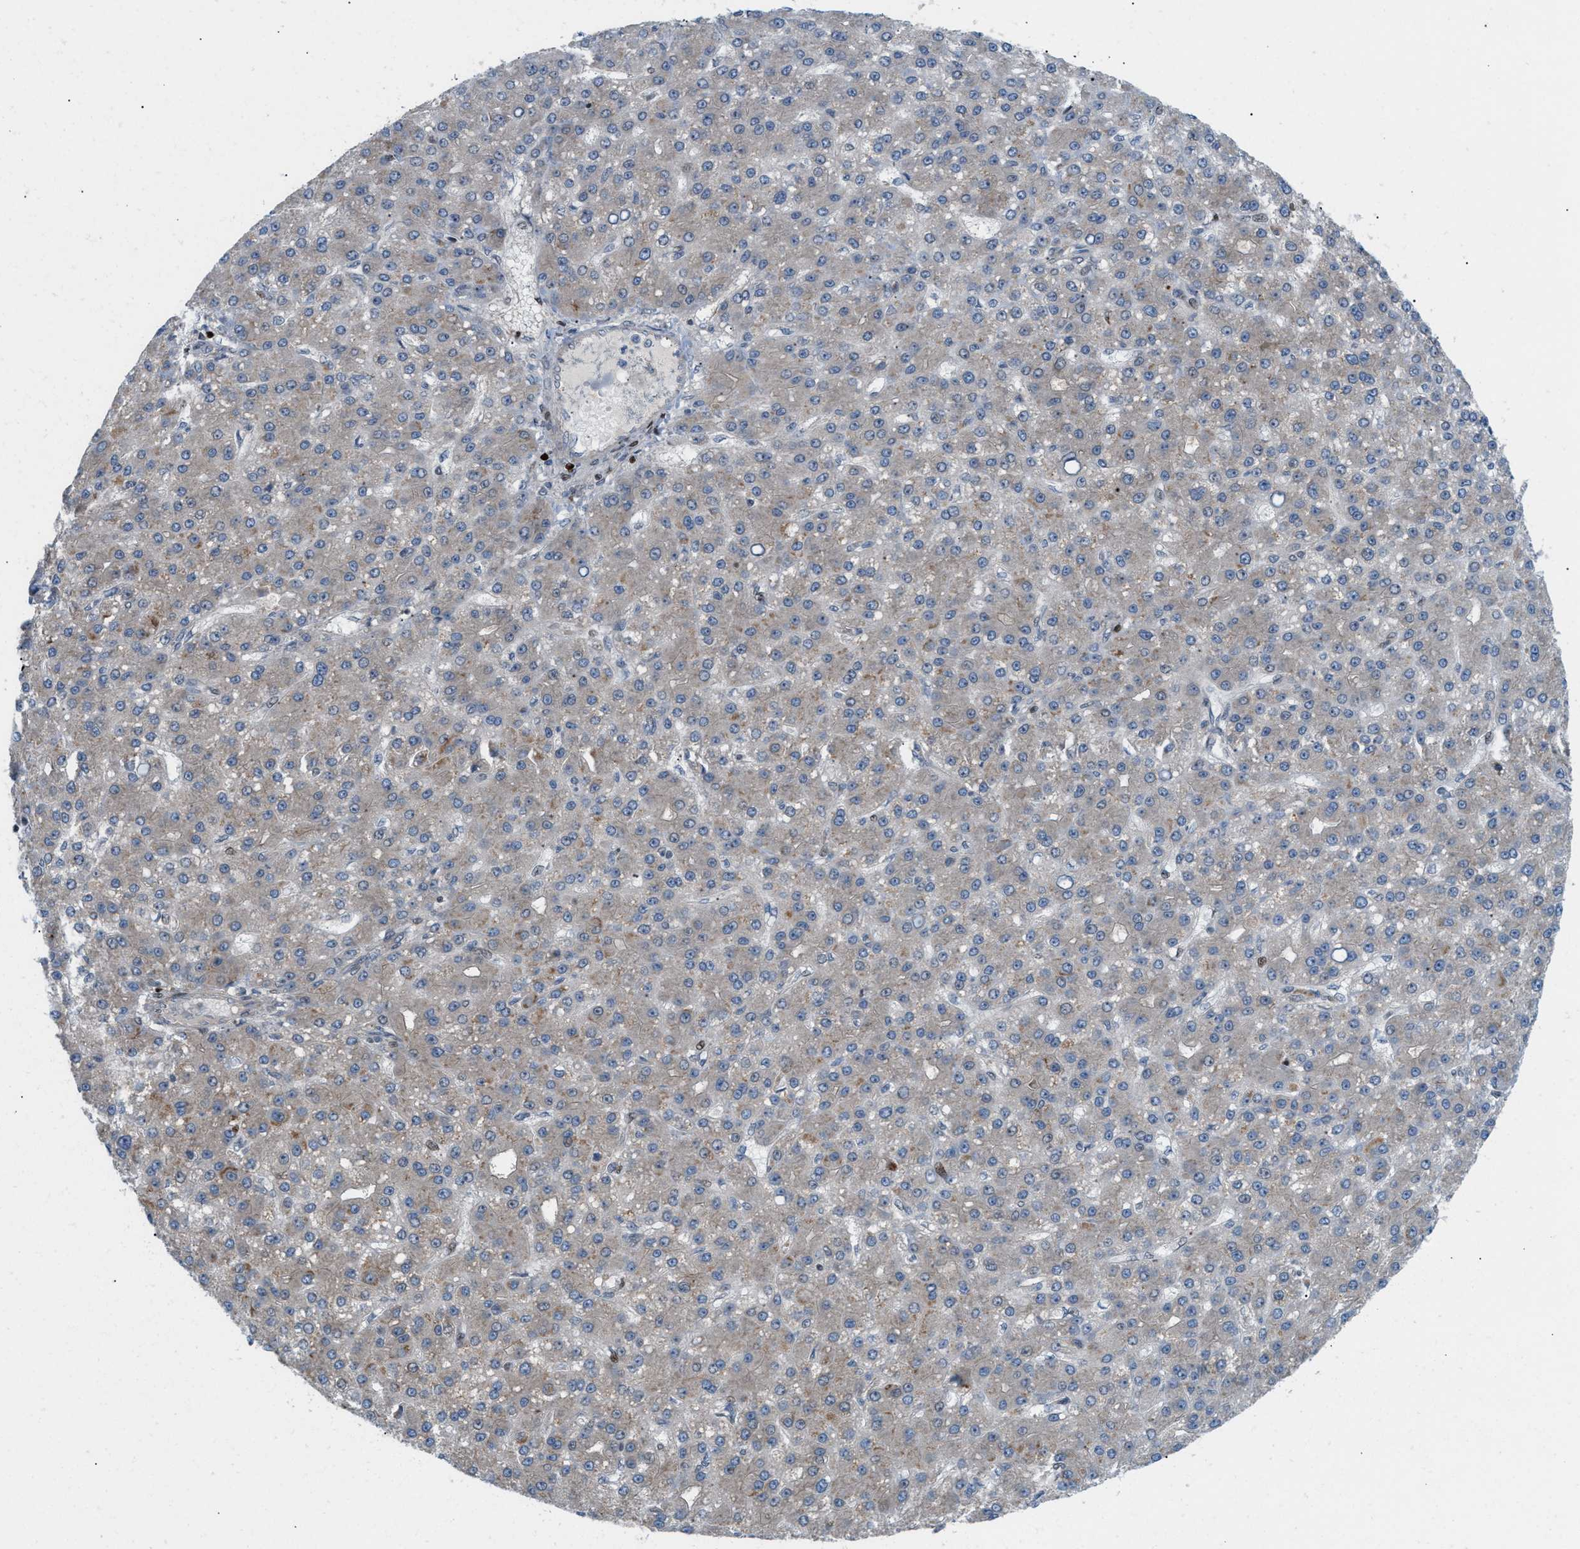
{"staining": {"intensity": "weak", "quantity": "<25%", "location": "cytoplasmic/membranous"}, "tissue": "liver cancer", "cell_type": "Tumor cells", "image_type": "cancer", "snomed": [{"axis": "morphology", "description": "Carcinoma, Hepatocellular, NOS"}, {"axis": "topography", "description": "Liver"}], "caption": "Micrograph shows no protein expression in tumor cells of hepatocellular carcinoma (liver) tissue.", "gene": "ZNF276", "patient": {"sex": "male", "age": 67}}